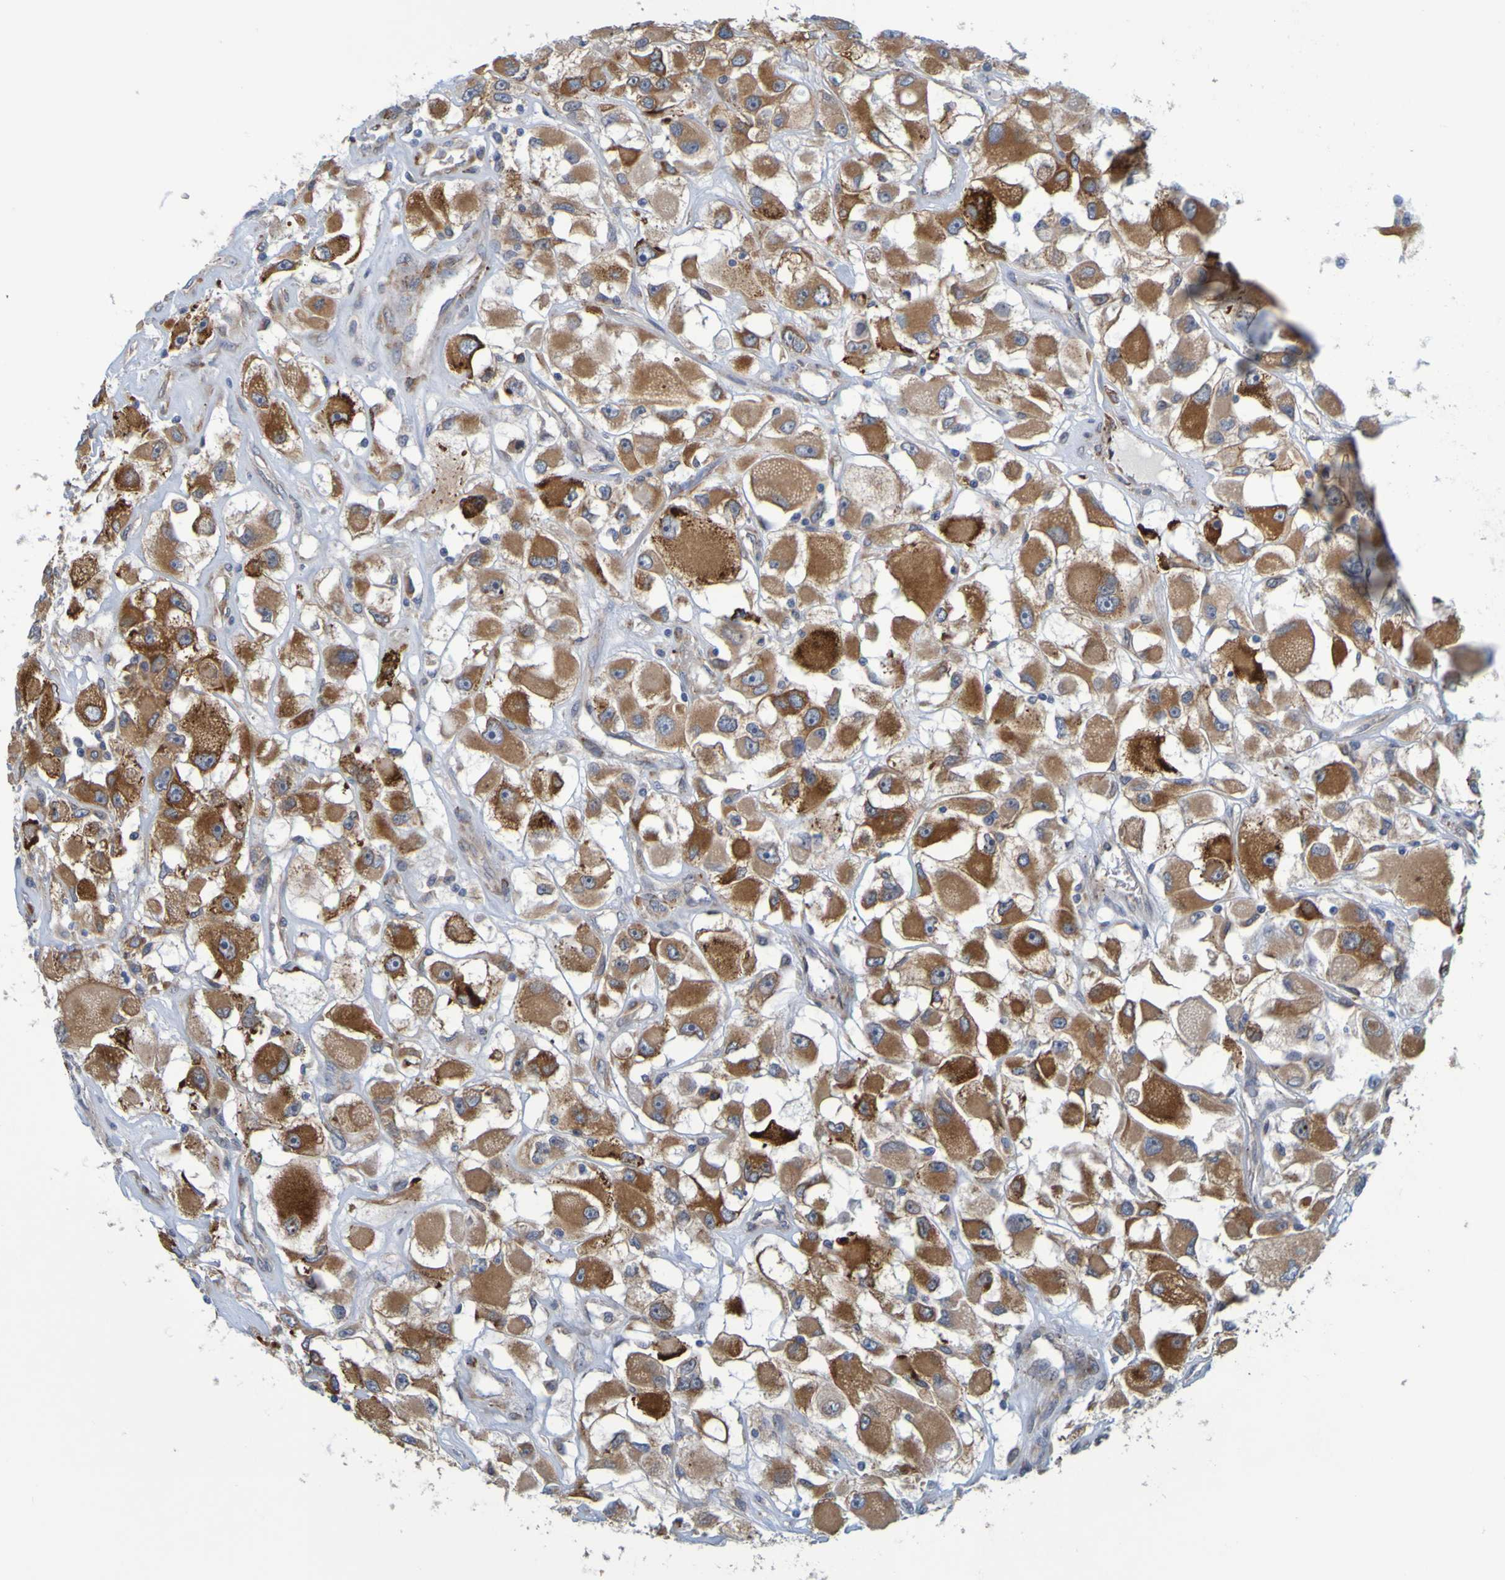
{"staining": {"intensity": "strong", "quantity": ">75%", "location": "cytoplasmic/membranous"}, "tissue": "renal cancer", "cell_type": "Tumor cells", "image_type": "cancer", "snomed": [{"axis": "morphology", "description": "Adenocarcinoma, NOS"}, {"axis": "topography", "description": "Kidney"}], "caption": "Tumor cells display high levels of strong cytoplasmic/membranous staining in approximately >75% of cells in human renal cancer. Nuclei are stained in blue.", "gene": "SIL1", "patient": {"sex": "female", "age": 52}}